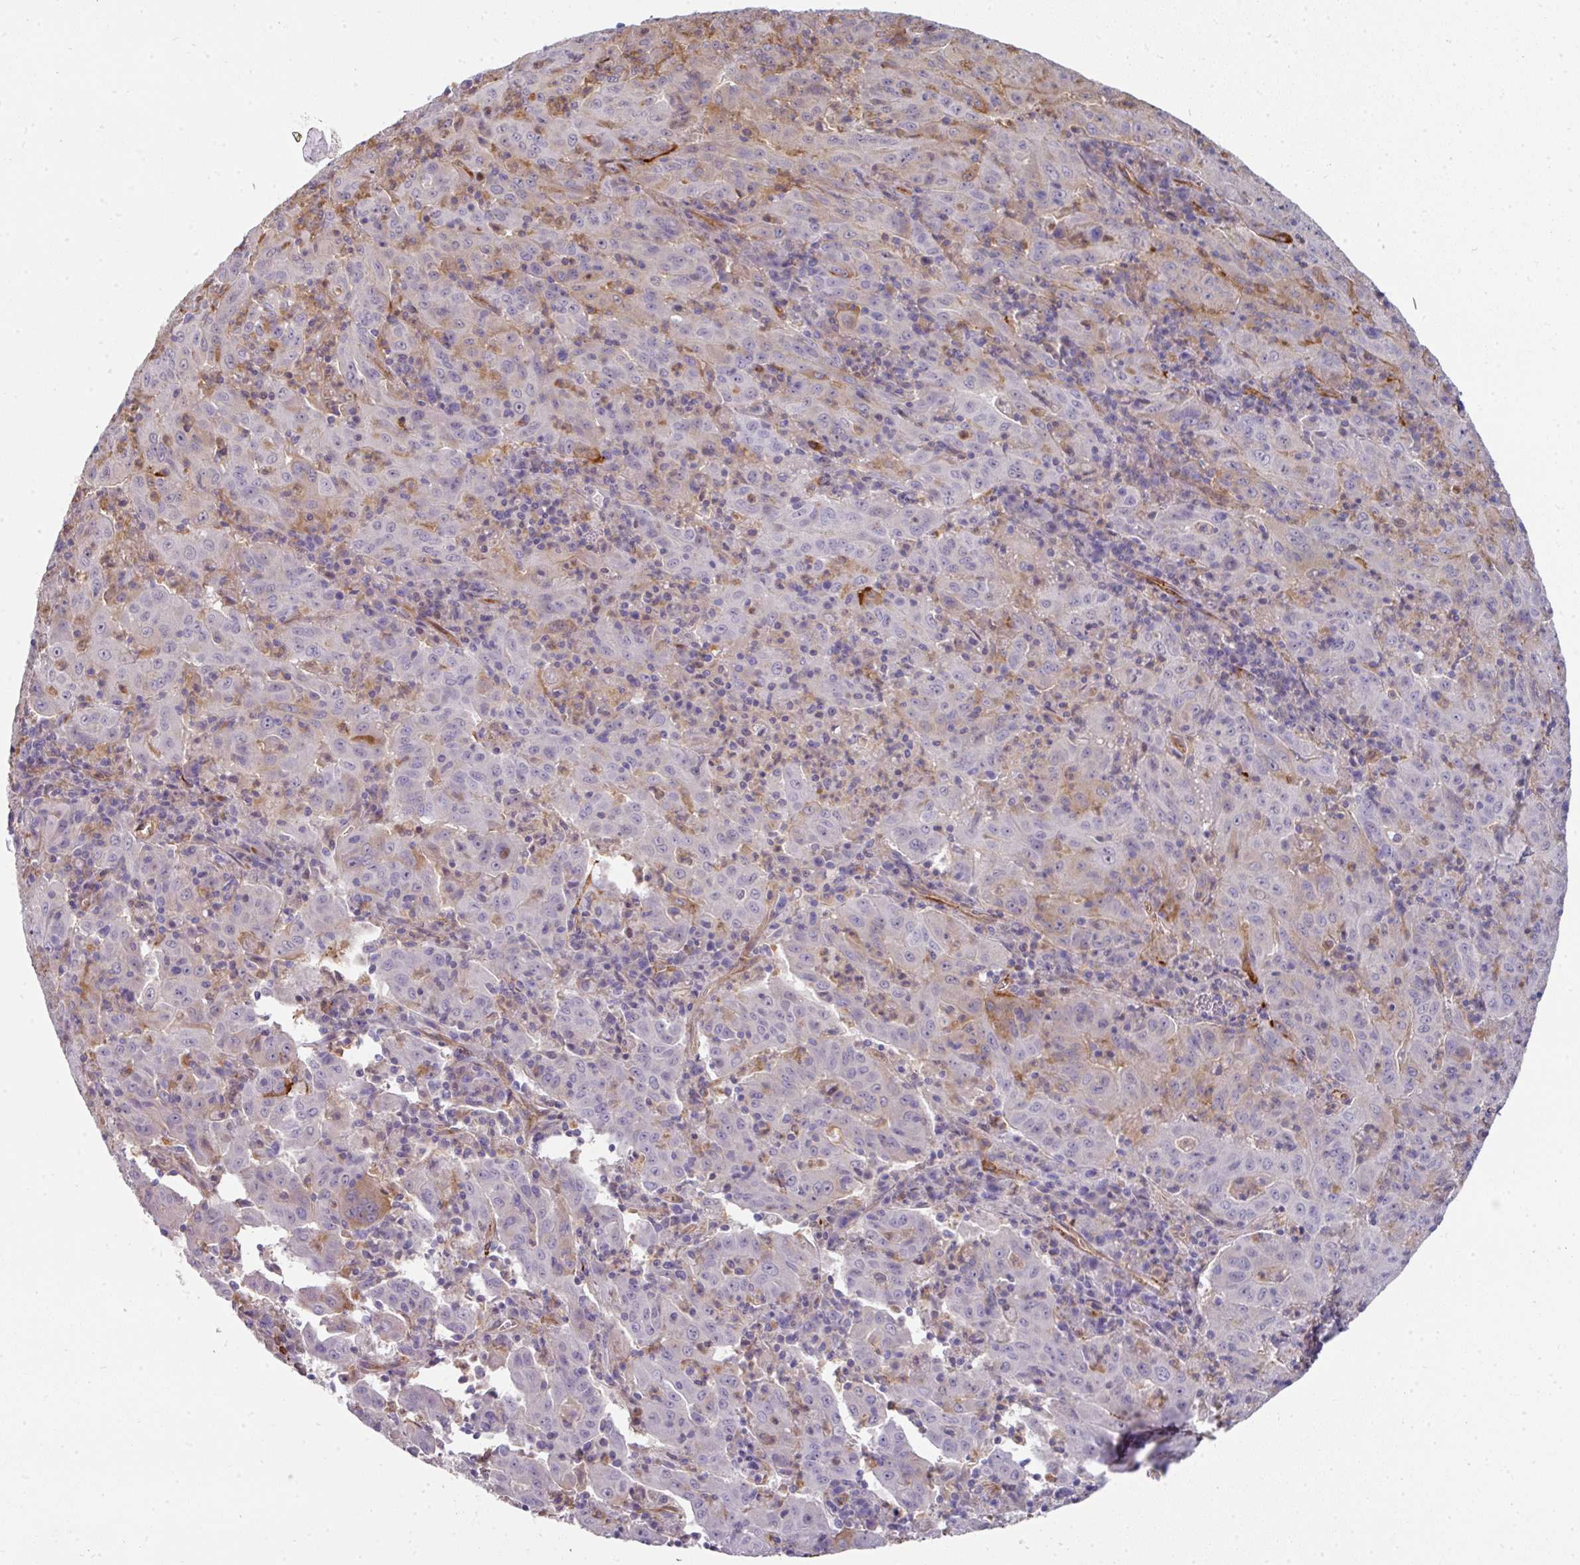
{"staining": {"intensity": "weak", "quantity": "<25%", "location": "cytoplasmic/membranous"}, "tissue": "pancreatic cancer", "cell_type": "Tumor cells", "image_type": "cancer", "snomed": [{"axis": "morphology", "description": "Adenocarcinoma, NOS"}, {"axis": "topography", "description": "Pancreas"}], "caption": "This is an IHC photomicrograph of pancreatic adenocarcinoma. There is no positivity in tumor cells.", "gene": "BEND5", "patient": {"sex": "male", "age": 63}}